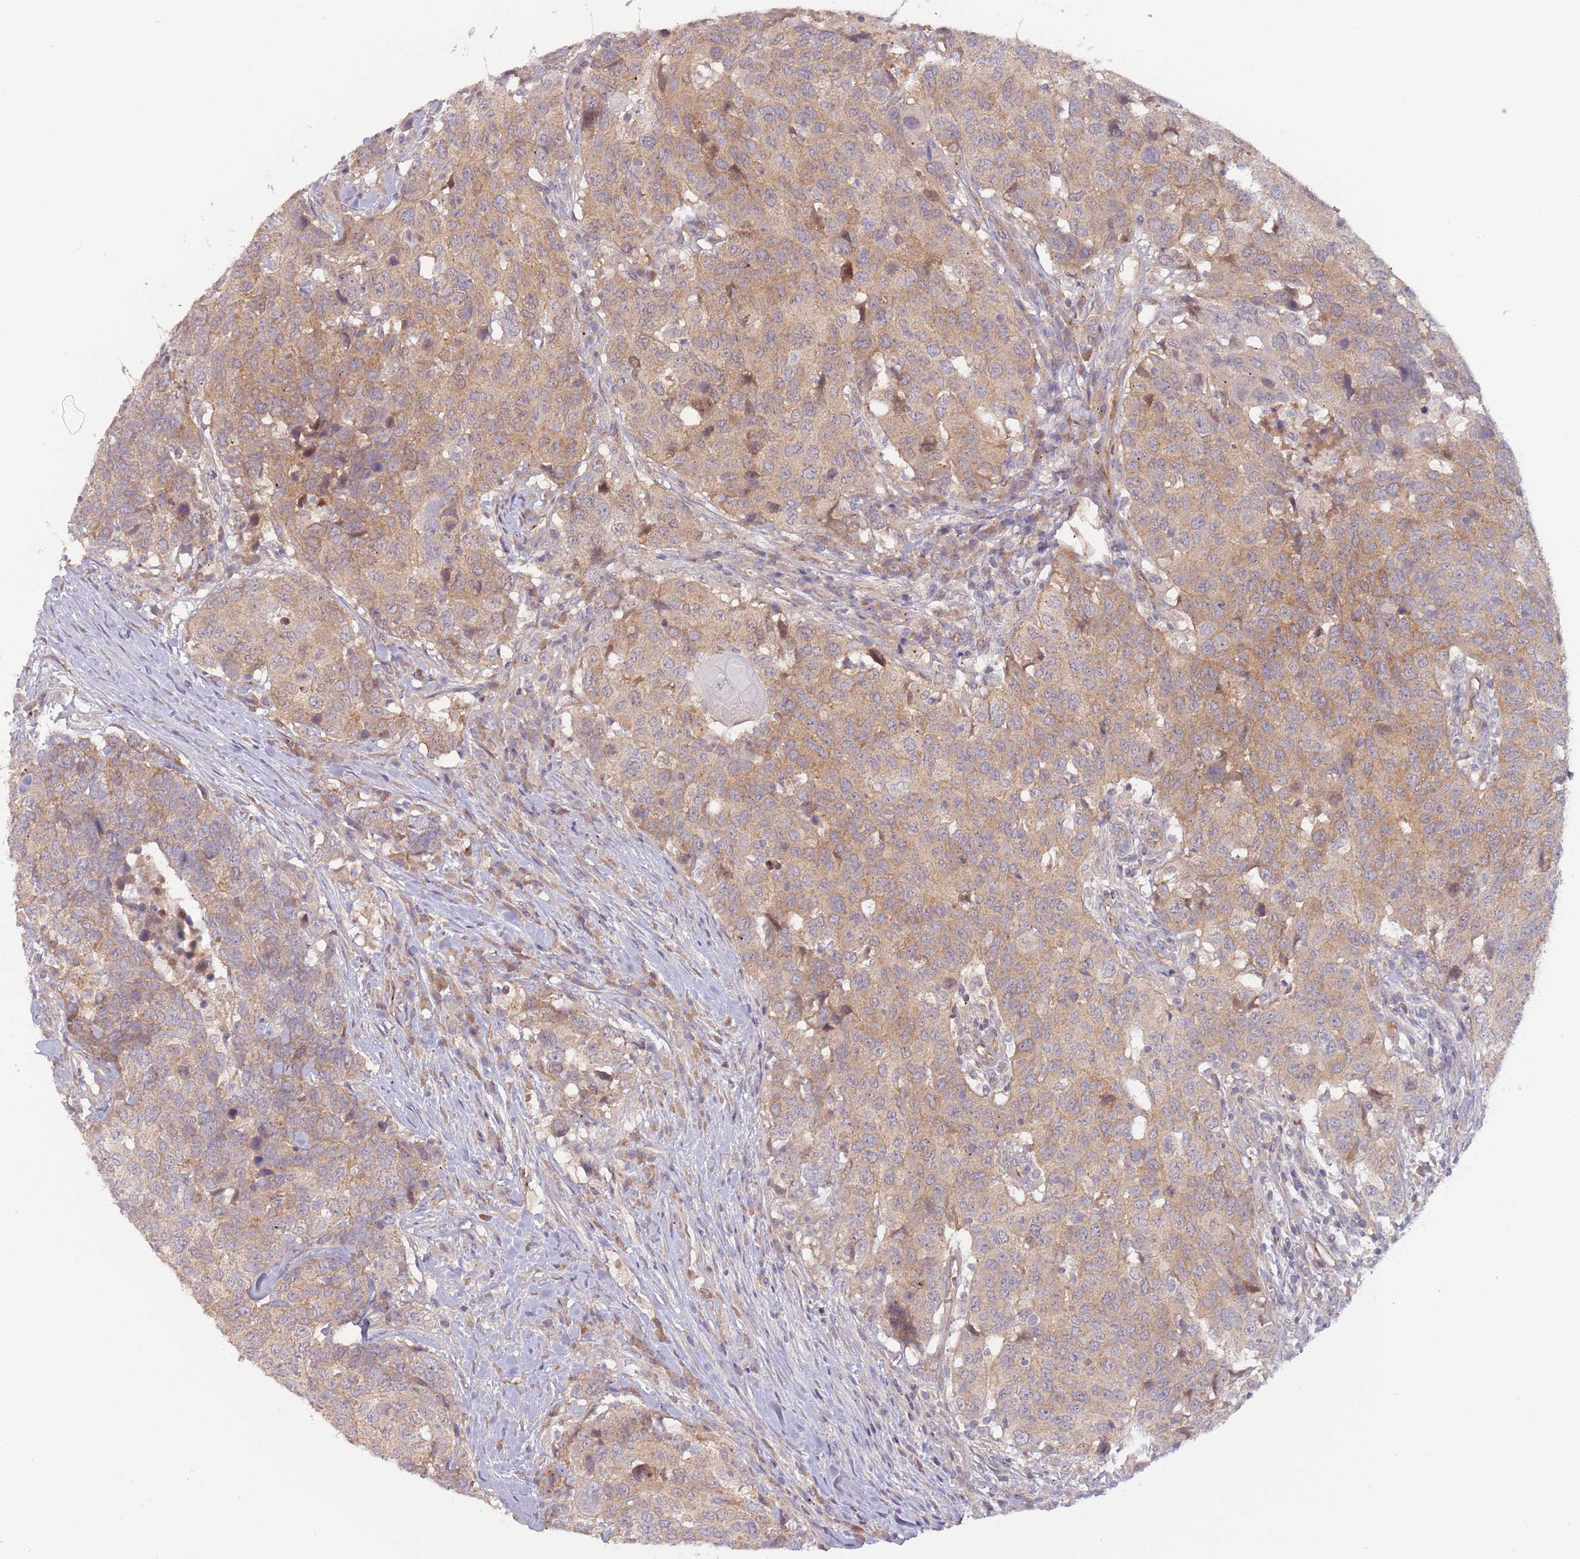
{"staining": {"intensity": "moderate", "quantity": ">75%", "location": "cytoplasmic/membranous"}, "tissue": "head and neck cancer", "cell_type": "Tumor cells", "image_type": "cancer", "snomed": [{"axis": "morphology", "description": "Normal tissue, NOS"}, {"axis": "morphology", "description": "Squamous cell carcinoma, NOS"}, {"axis": "topography", "description": "Skeletal muscle"}, {"axis": "topography", "description": "Vascular tissue"}, {"axis": "topography", "description": "Peripheral nerve tissue"}, {"axis": "topography", "description": "Head-Neck"}], "caption": "This micrograph displays head and neck cancer stained with immunohistochemistry (IHC) to label a protein in brown. The cytoplasmic/membranous of tumor cells show moderate positivity for the protein. Nuclei are counter-stained blue.", "gene": "SAV1", "patient": {"sex": "male", "age": 66}}